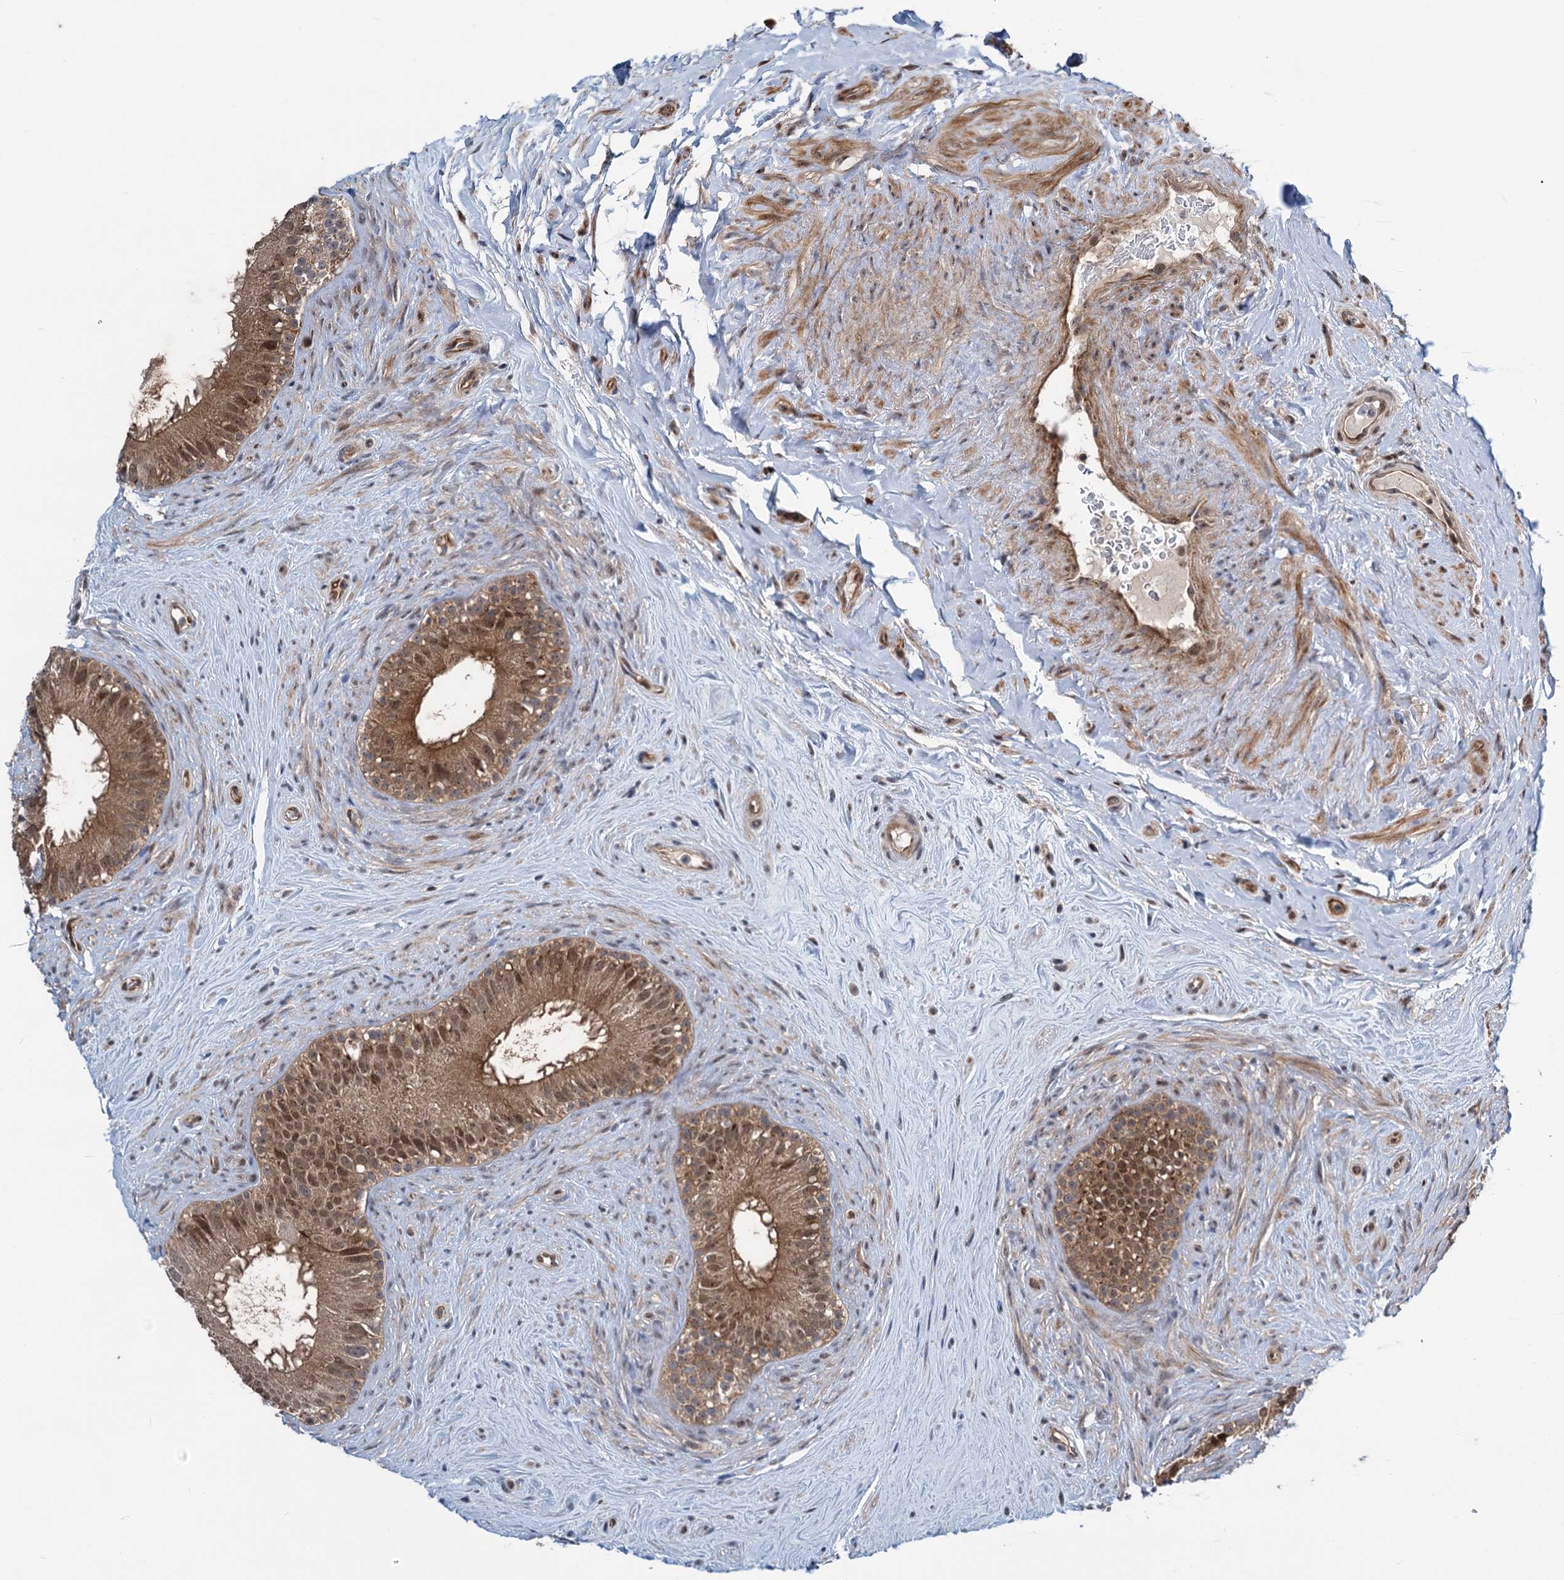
{"staining": {"intensity": "moderate", "quantity": ">75%", "location": "cytoplasmic/membranous,nuclear"}, "tissue": "epididymis", "cell_type": "Glandular cells", "image_type": "normal", "snomed": [{"axis": "morphology", "description": "Normal tissue, NOS"}, {"axis": "topography", "description": "Epididymis"}], "caption": "High-power microscopy captured an immunohistochemistry image of unremarkable epididymis, revealing moderate cytoplasmic/membranous,nuclear expression in approximately >75% of glandular cells. Nuclei are stained in blue.", "gene": "GPBP1", "patient": {"sex": "male", "age": 84}}